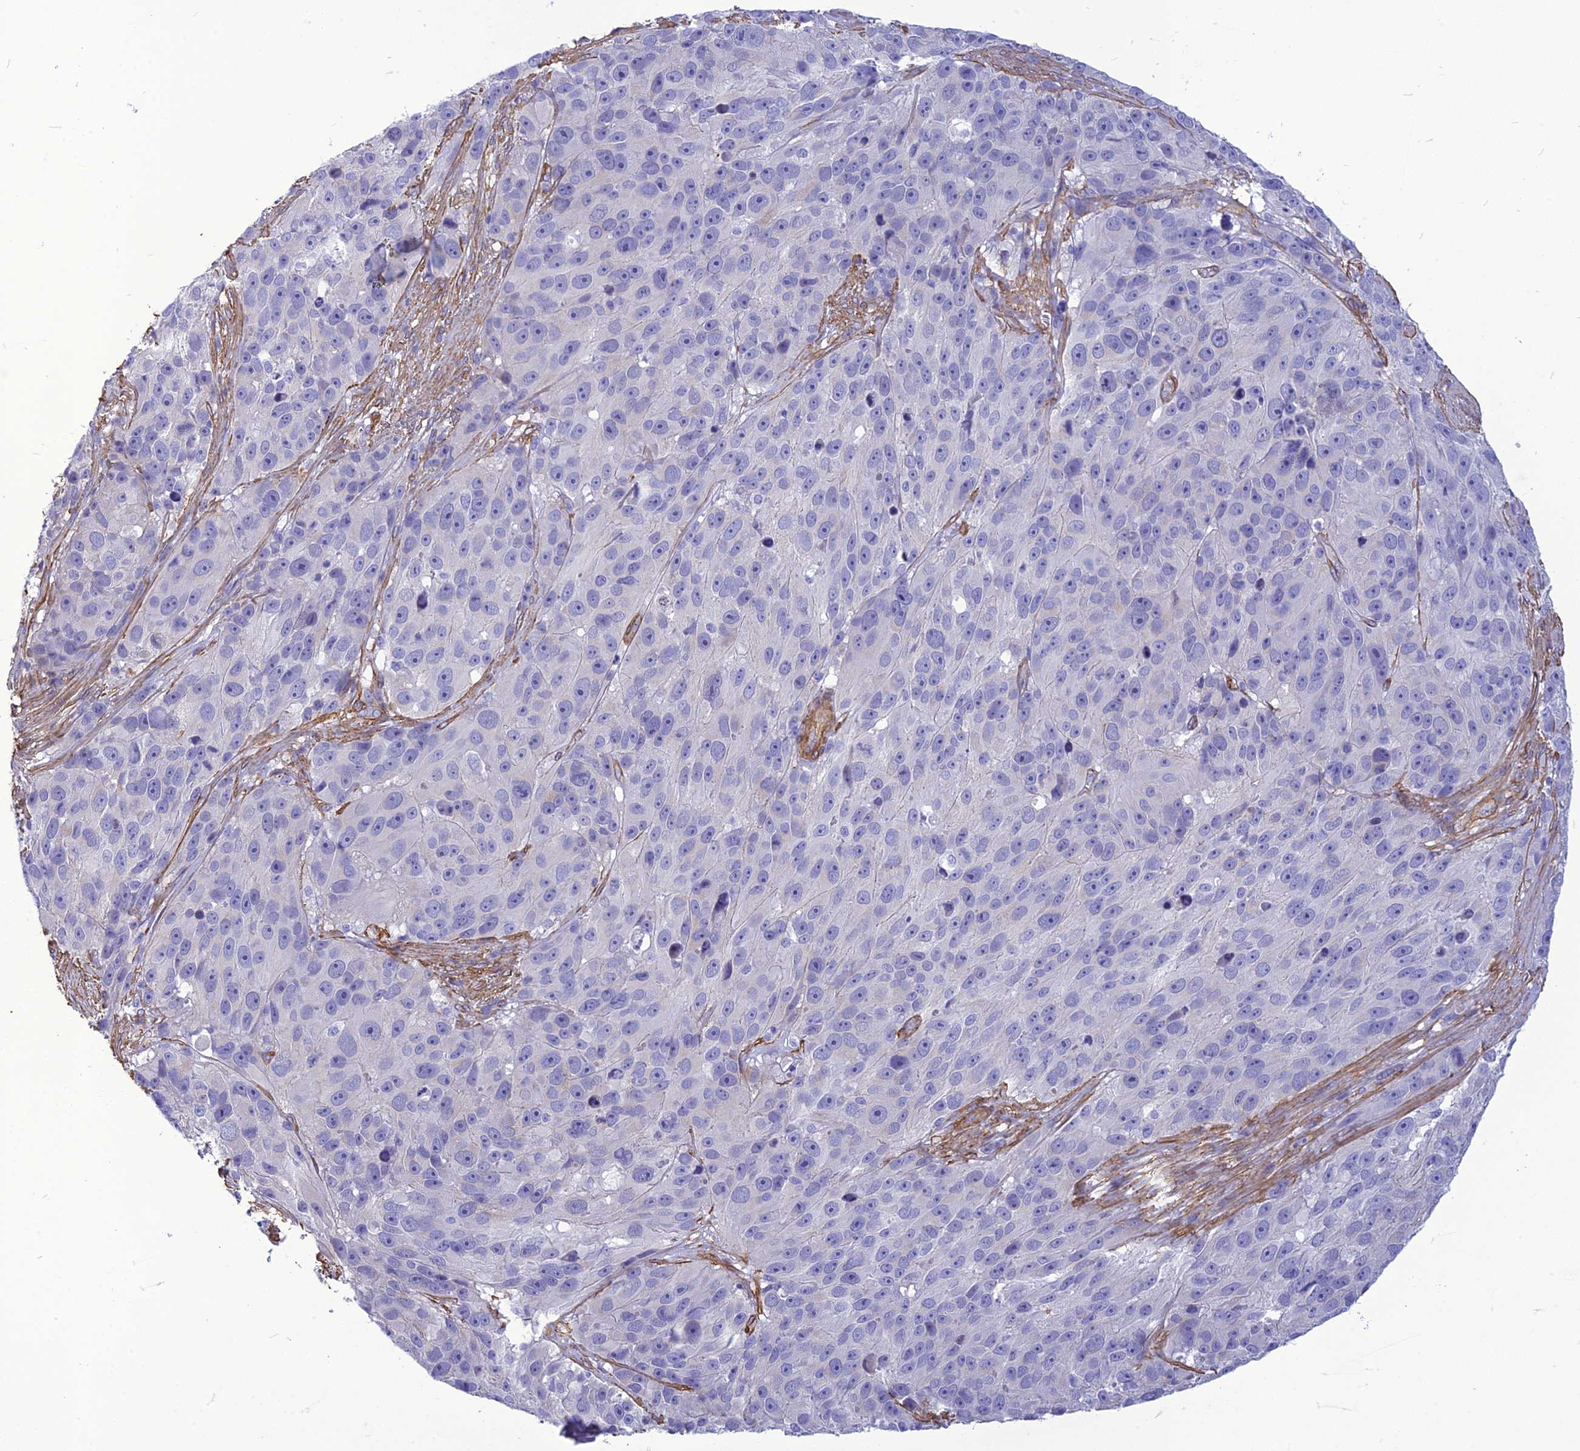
{"staining": {"intensity": "negative", "quantity": "none", "location": "none"}, "tissue": "melanoma", "cell_type": "Tumor cells", "image_type": "cancer", "snomed": [{"axis": "morphology", "description": "Malignant melanoma, NOS"}, {"axis": "topography", "description": "Skin"}], "caption": "IHC photomicrograph of malignant melanoma stained for a protein (brown), which reveals no expression in tumor cells.", "gene": "NKD1", "patient": {"sex": "male", "age": 84}}